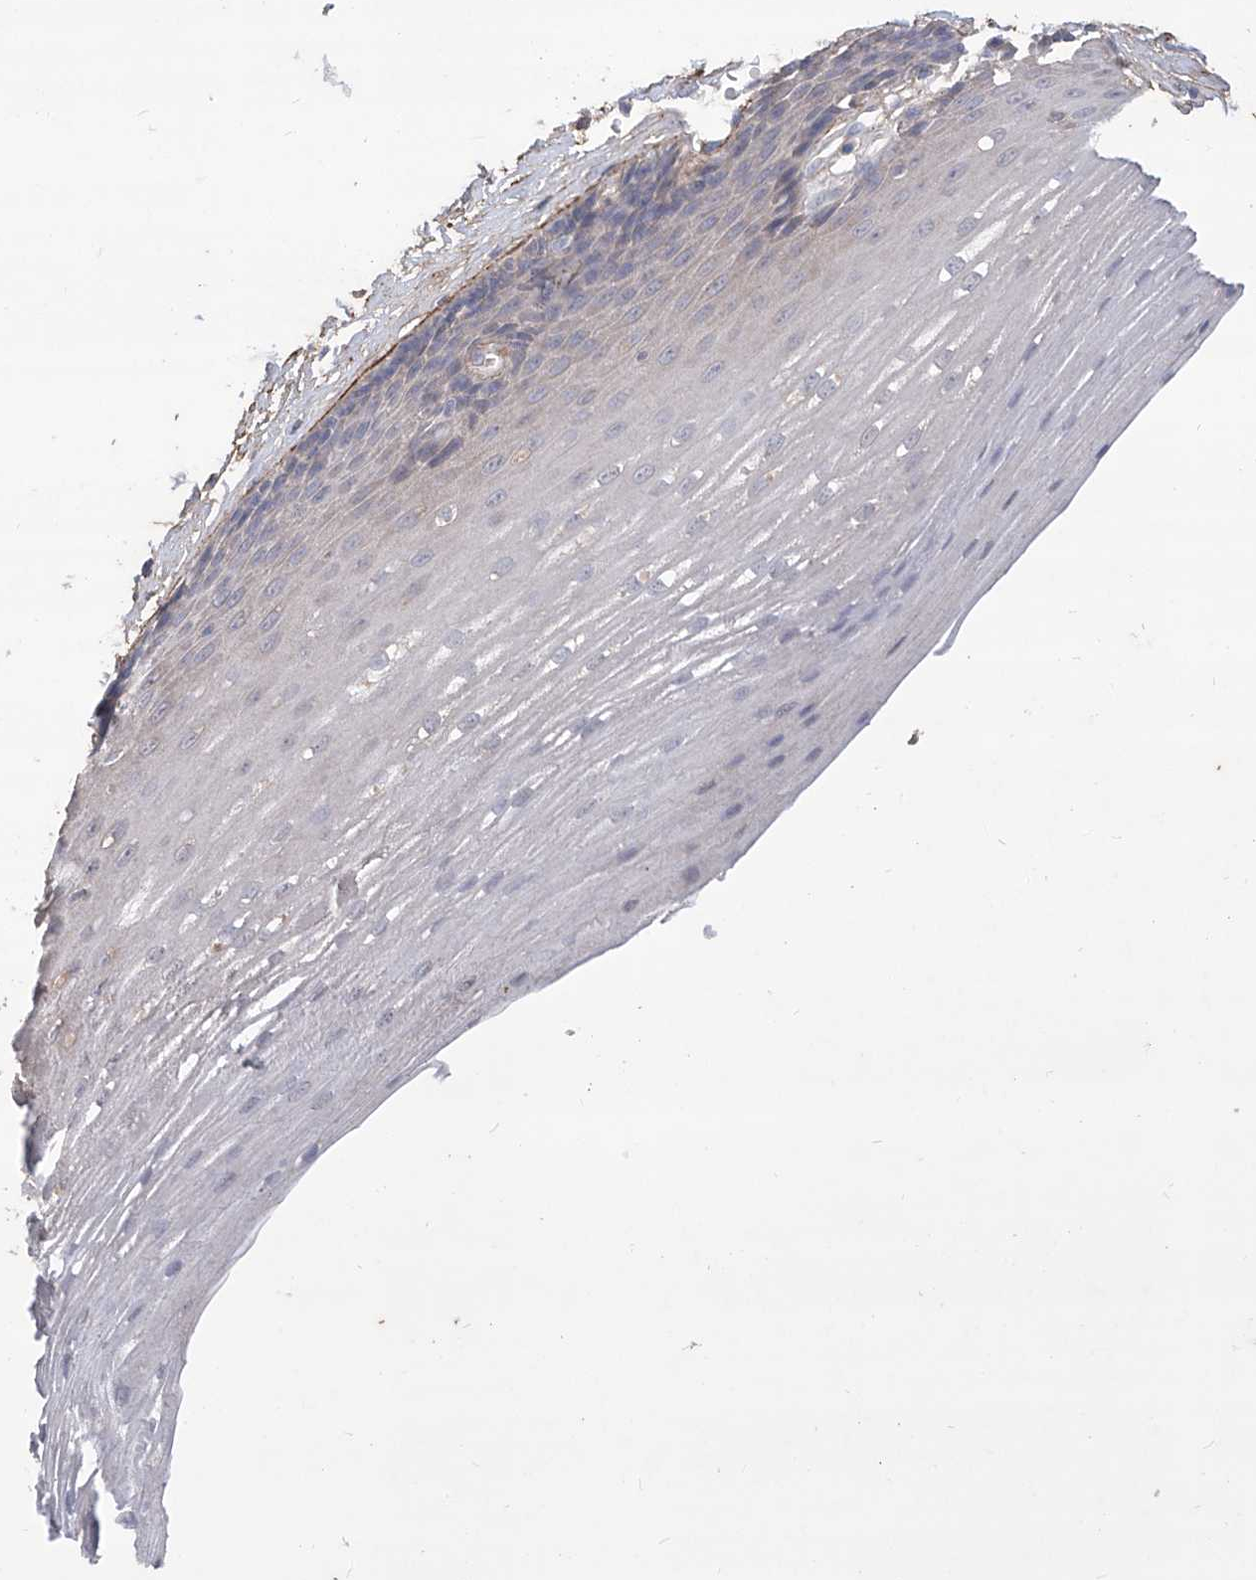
{"staining": {"intensity": "negative", "quantity": "none", "location": "none"}, "tissue": "esophagus", "cell_type": "Squamous epithelial cells", "image_type": "normal", "snomed": [{"axis": "morphology", "description": "Normal tissue, NOS"}, {"axis": "topography", "description": "Esophagus"}], "caption": "Normal esophagus was stained to show a protein in brown. There is no significant staining in squamous epithelial cells. (DAB IHC with hematoxylin counter stain).", "gene": "TXNIP", "patient": {"sex": "male", "age": 62}}